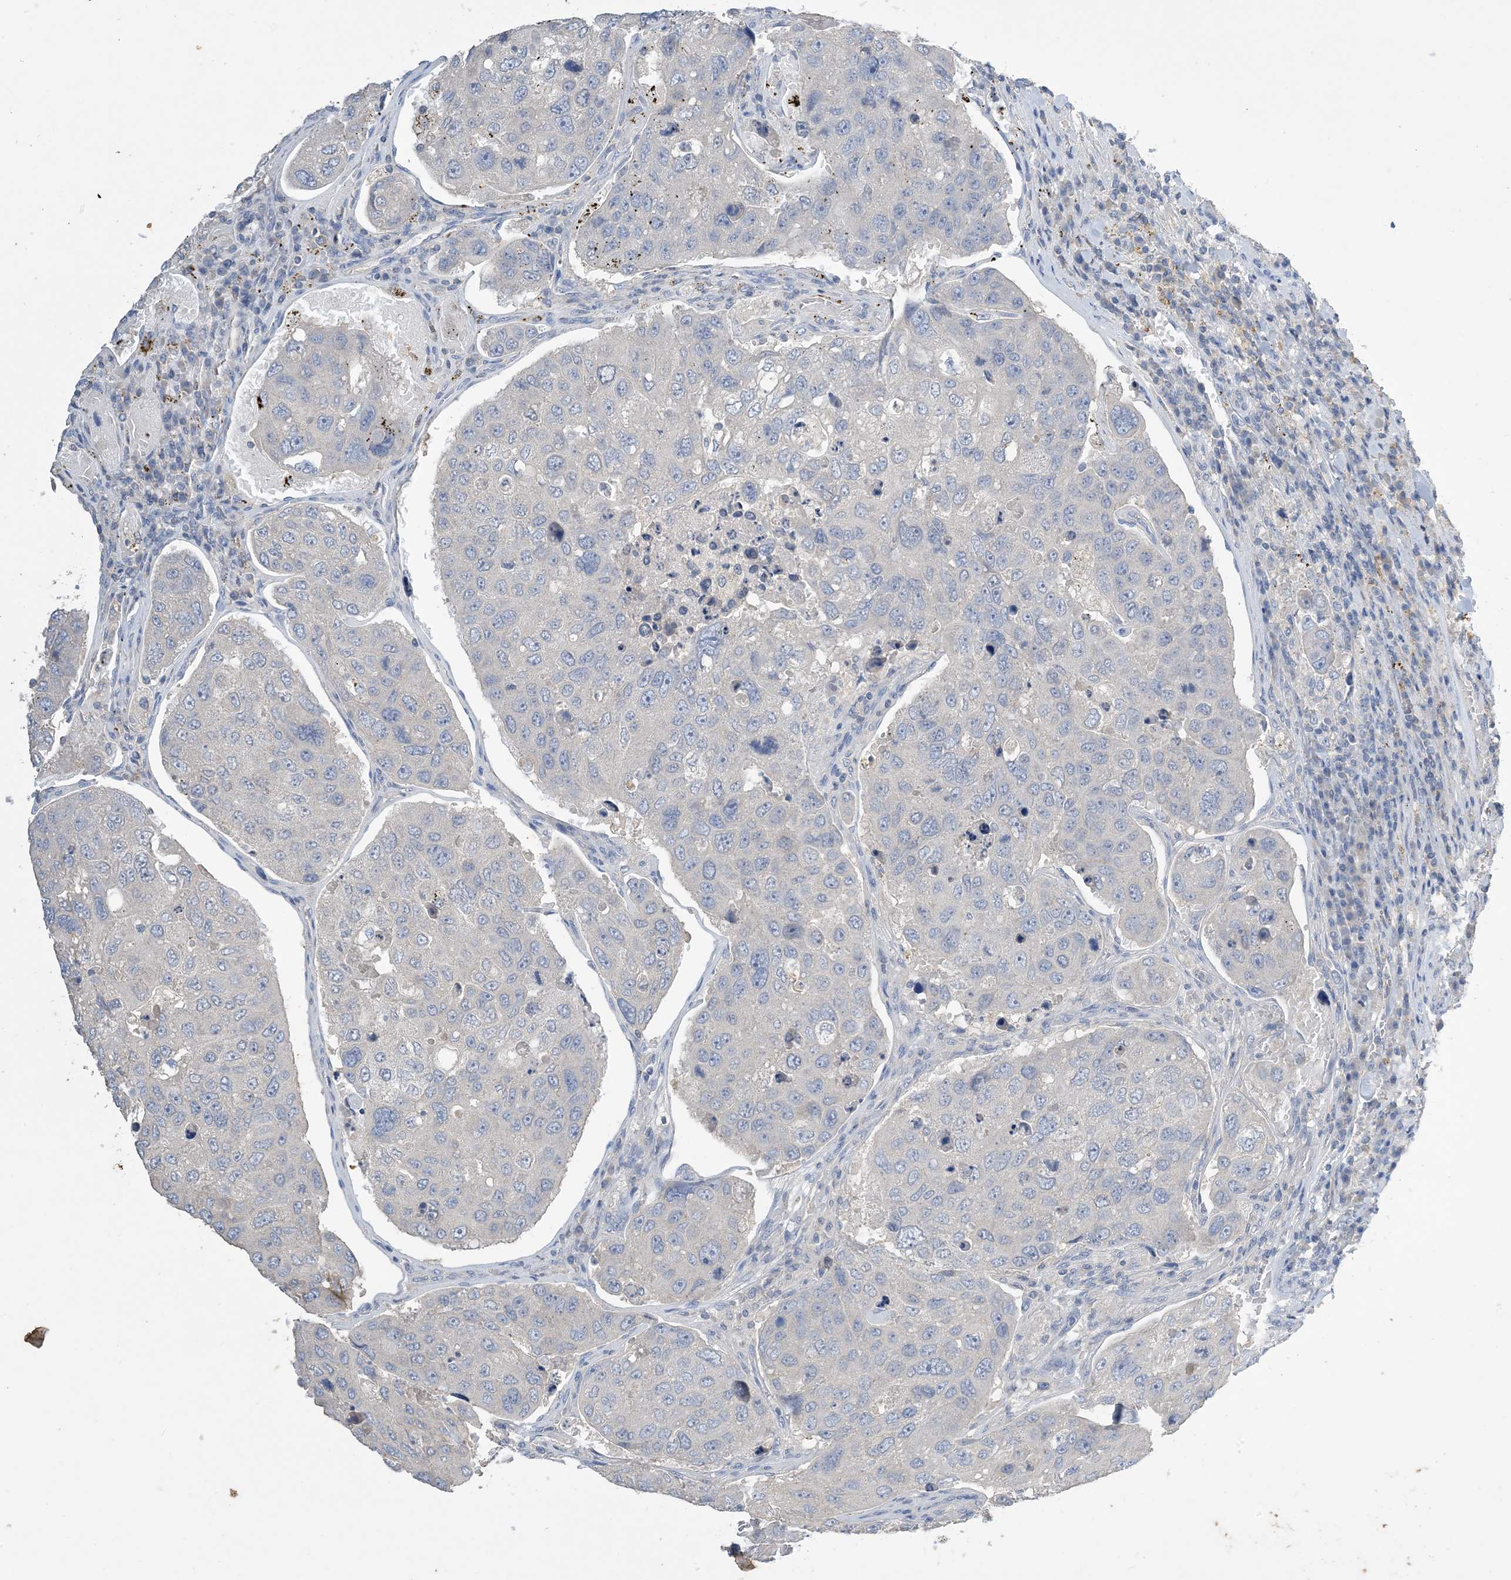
{"staining": {"intensity": "negative", "quantity": "none", "location": "none"}, "tissue": "urothelial cancer", "cell_type": "Tumor cells", "image_type": "cancer", "snomed": [{"axis": "morphology", "description": "Urothelial carcinoma, High grade"}, {"axis": "topography", "description": "Lymph node"}, {"axis": "topography", "description": "Urinary bladder"}], "caption": "Immunohistochemistry of human urothelial cancer shows no positivity in tumor cells.", "gene": "KPRP", "patient": {"sex": "male", "age": 51}}